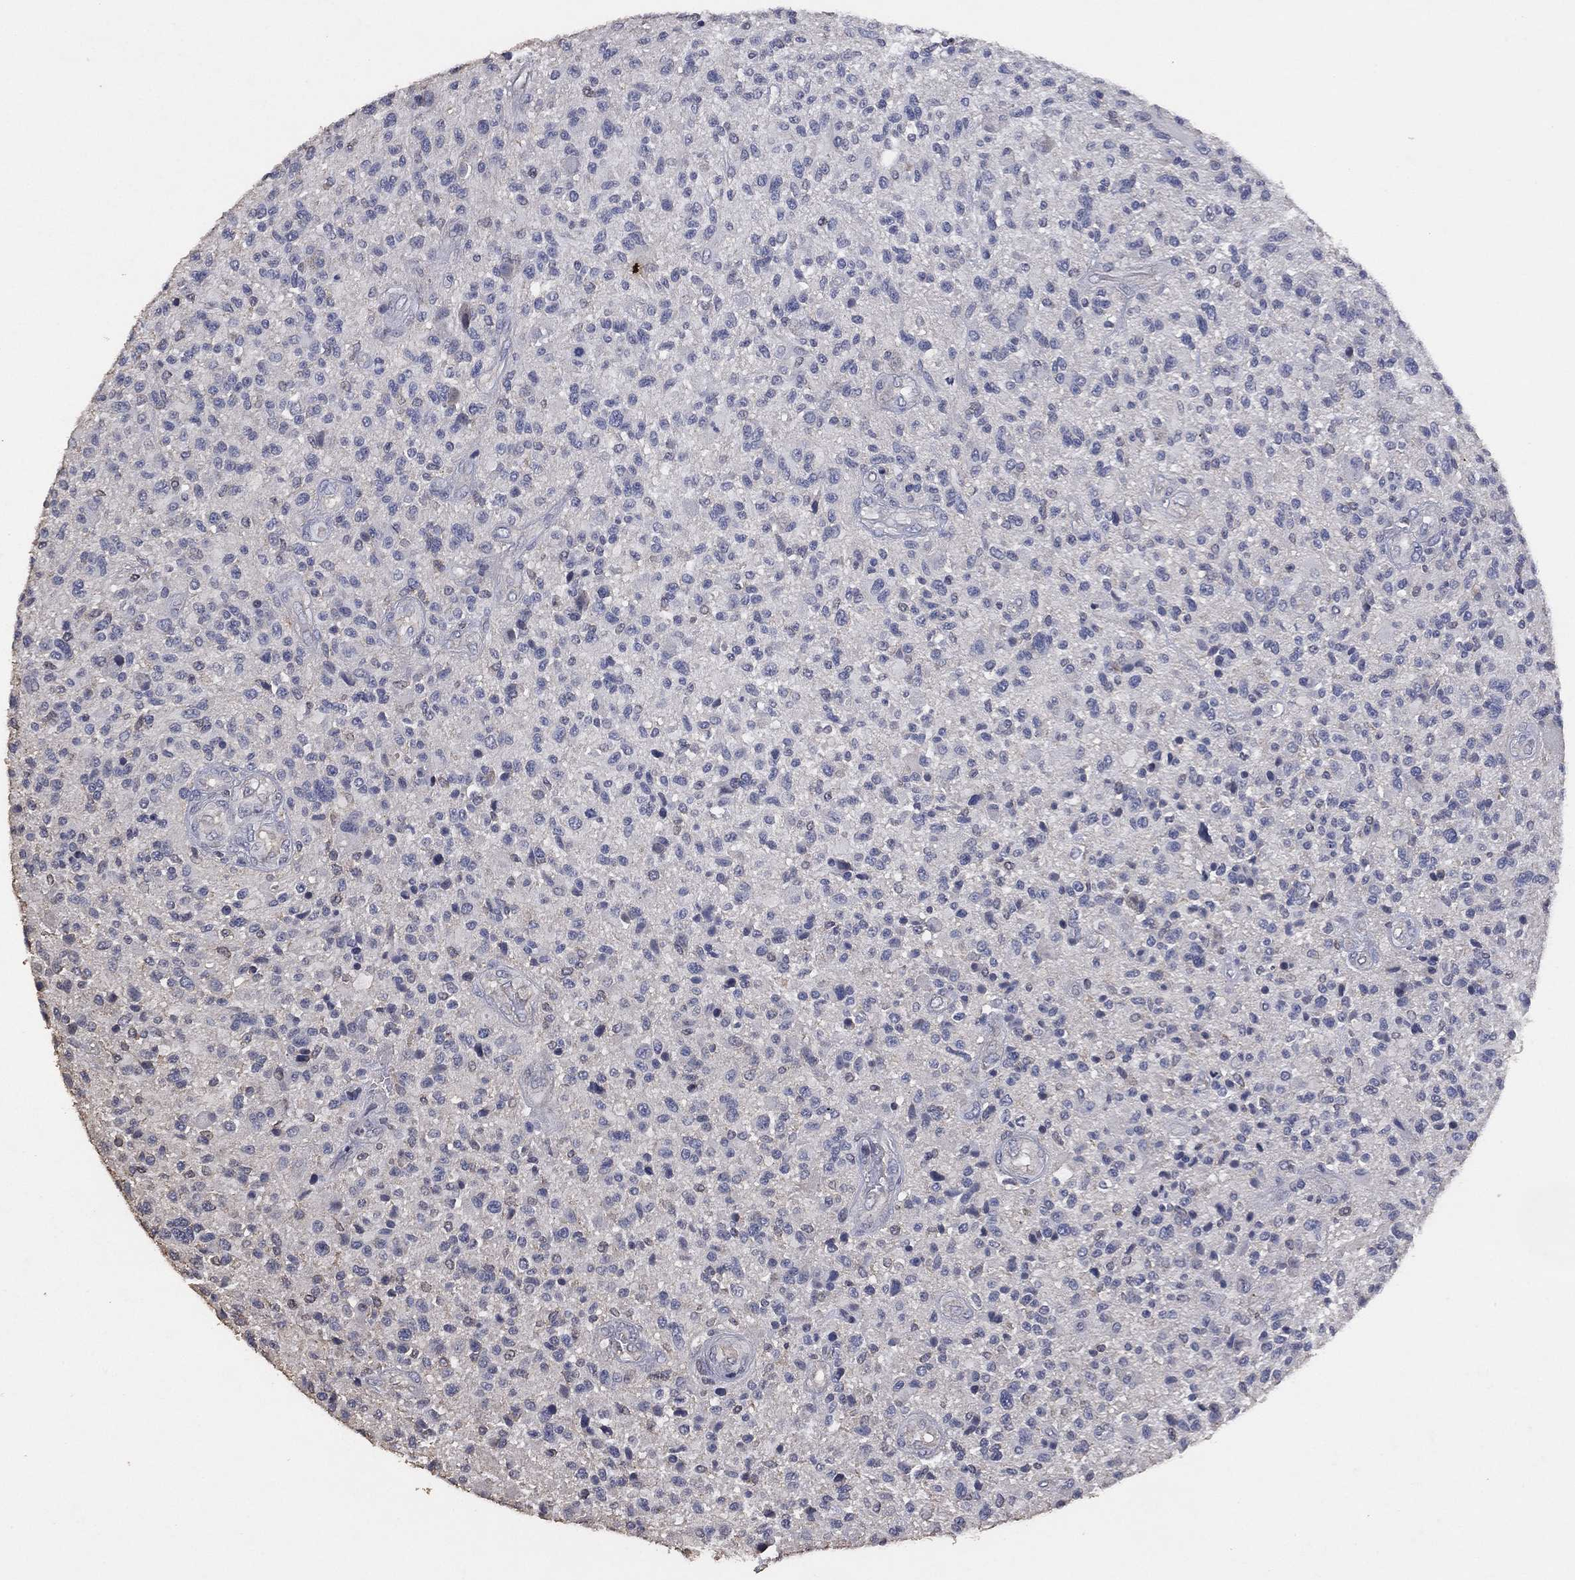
{"staining": {"intensity": "negative", "quantity": "none", "location": "none"}, "tissue": "glioma", "cell_type": "Tumor cells", "image_type": "cancer", "snomed": [{"axis": "morphology", "description": "Glioma, malignant, High grade"}, {"axis": "topography", "description": "Brain"}], "caption": "An immunohistochemistry histopathology image of glioma is shown. There is no staining in tumor cells of glioma.", "gene": "ADPRHL1", "patient": {"sex": "male", "age": 47}}